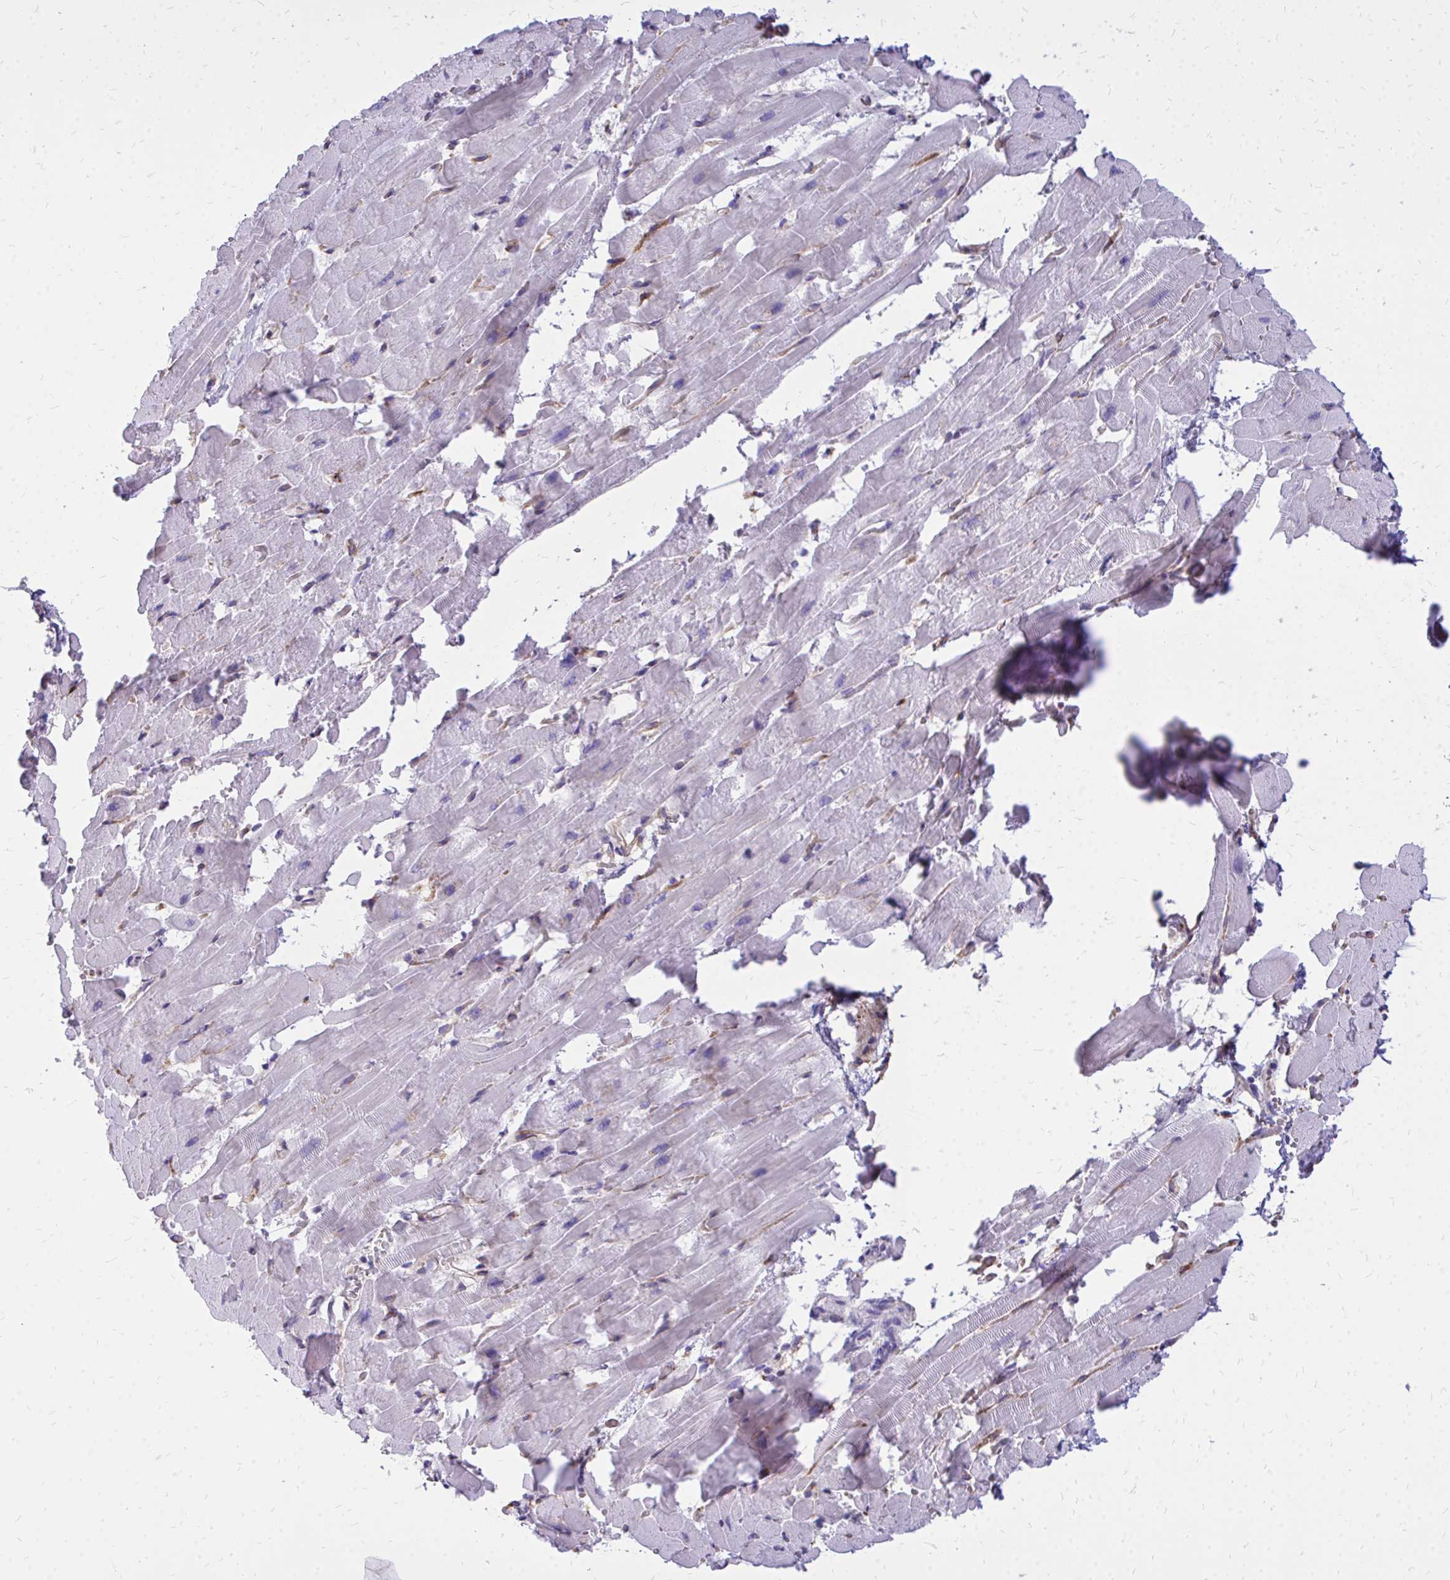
{"staining": {"intensity": "negative", "quantity": "none", "location": "none"}, "tissue": "heart muscle", "cell_type": "Cardiomyocytes", "image_type": "normal", "snomed": [{"axis": "morphology", "description": "Normal tissue, NOS"}, {"axis": "topography", "description": "Heart"}], "caption": "DAB immunohistochemical staining of normal heart muscle exhibits no significant positivity in cardiomyocytes. The staining was performed using DAB to visualize the protein expression in brown, while the nuclei were stained in blue with hematoxylin (Magnification: 20x).", "gene": "MARCKSL1", "patient": {"sex": "male", "age": 37}}